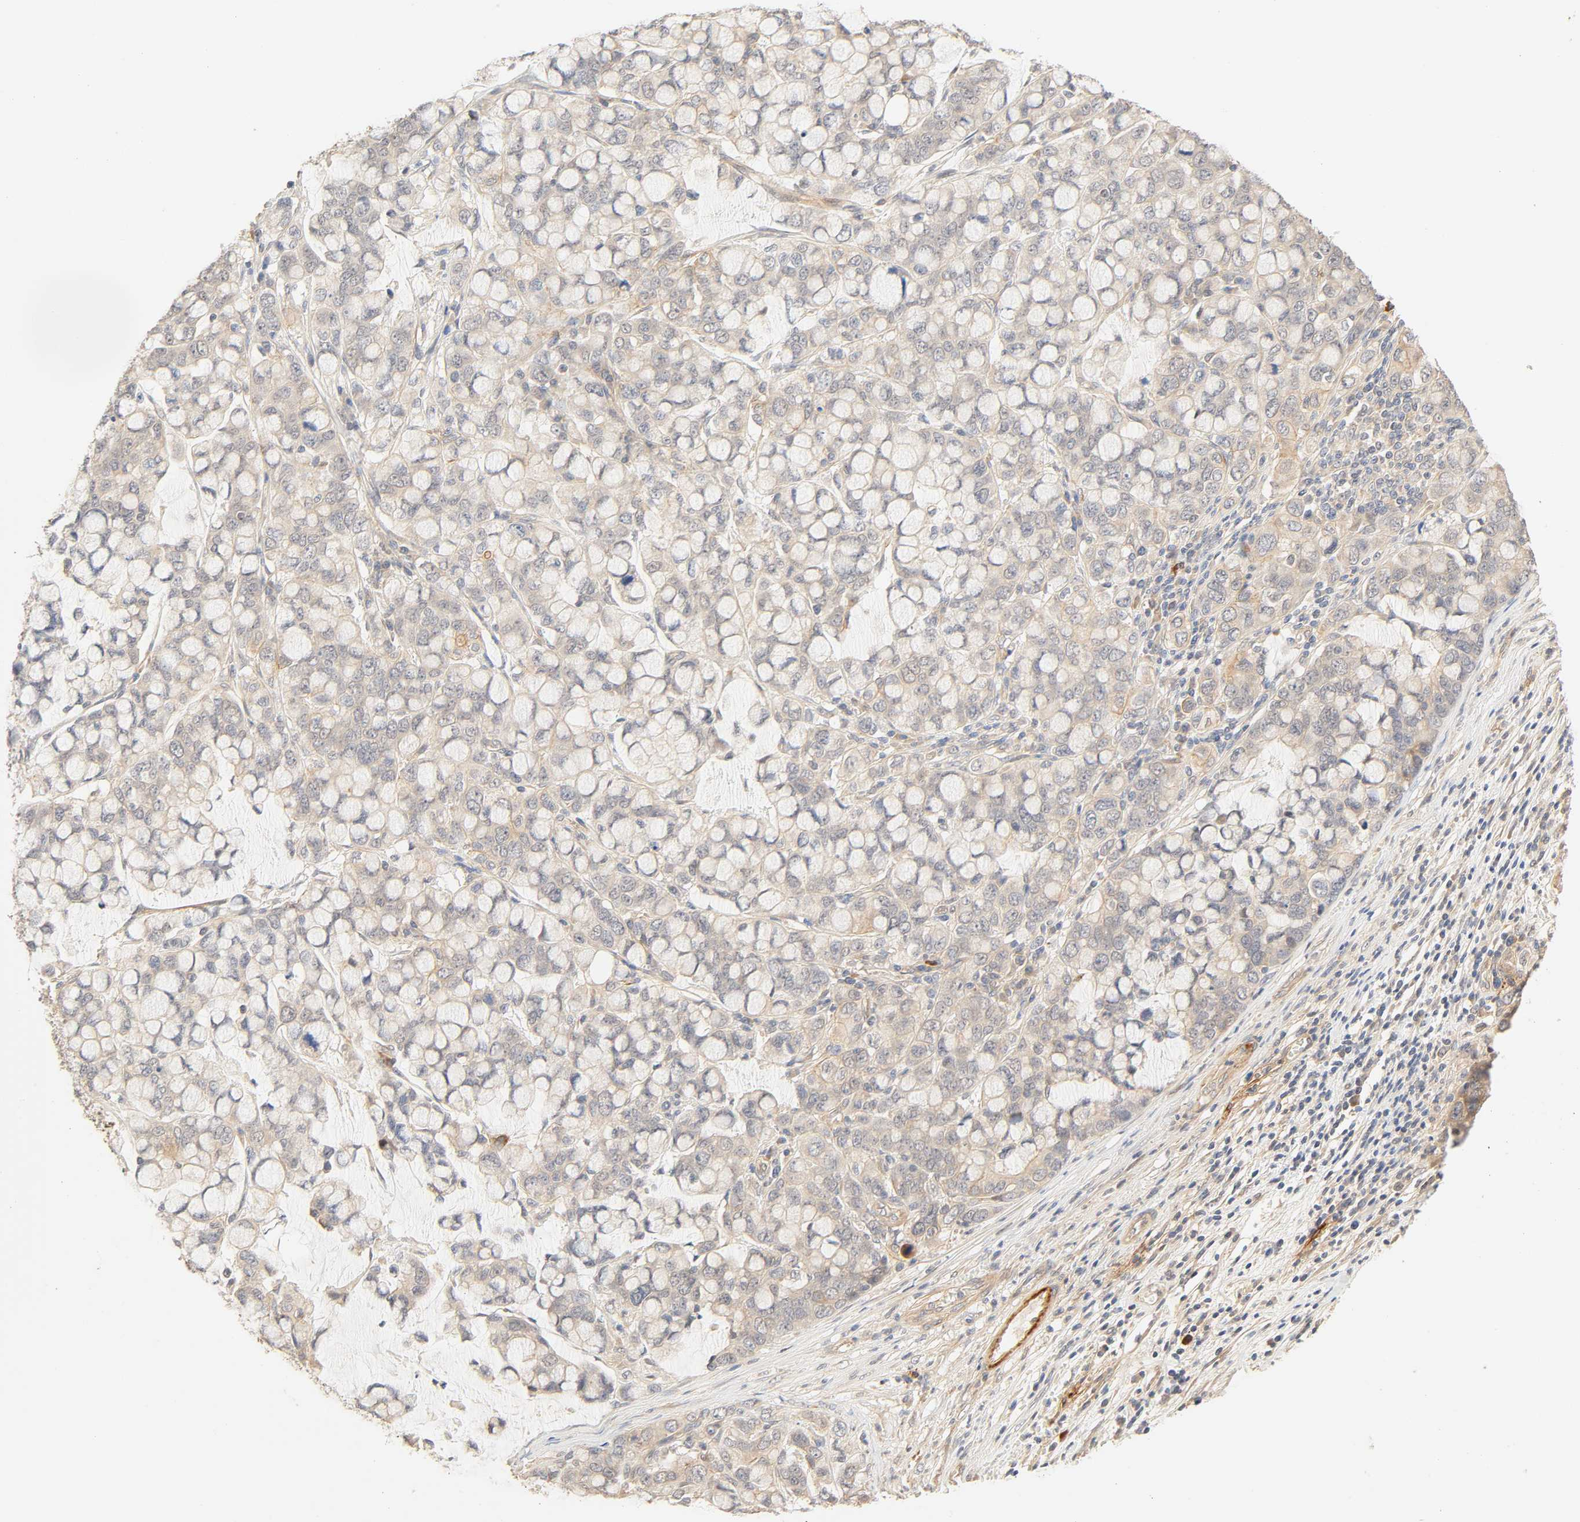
{"staining": {"intensity": "weak", "quantity": "<25%", "location": "cytoplasmic/membranous"}, "tissue": "stomach cancer", "cell_type": "Tumor cells", "image_type": "cancer", "snomed": [{"axis": "morphology", "description": "Adenocarcinoma, NOS"}, {"axis": "topography", "description": "Stomach, lower"}], "caption": "Protein analysis of stomach adenocarcinoma displays no significant expression in tumor cells. (Stains: DAB (3,3'-diaminobenzidine) IHC with hematoxylin counter stain, Microscopy: brightfield microscopy at high magnification).", "gene": "CACNA1G", "patient": {"sex": "male", "age": 84}}